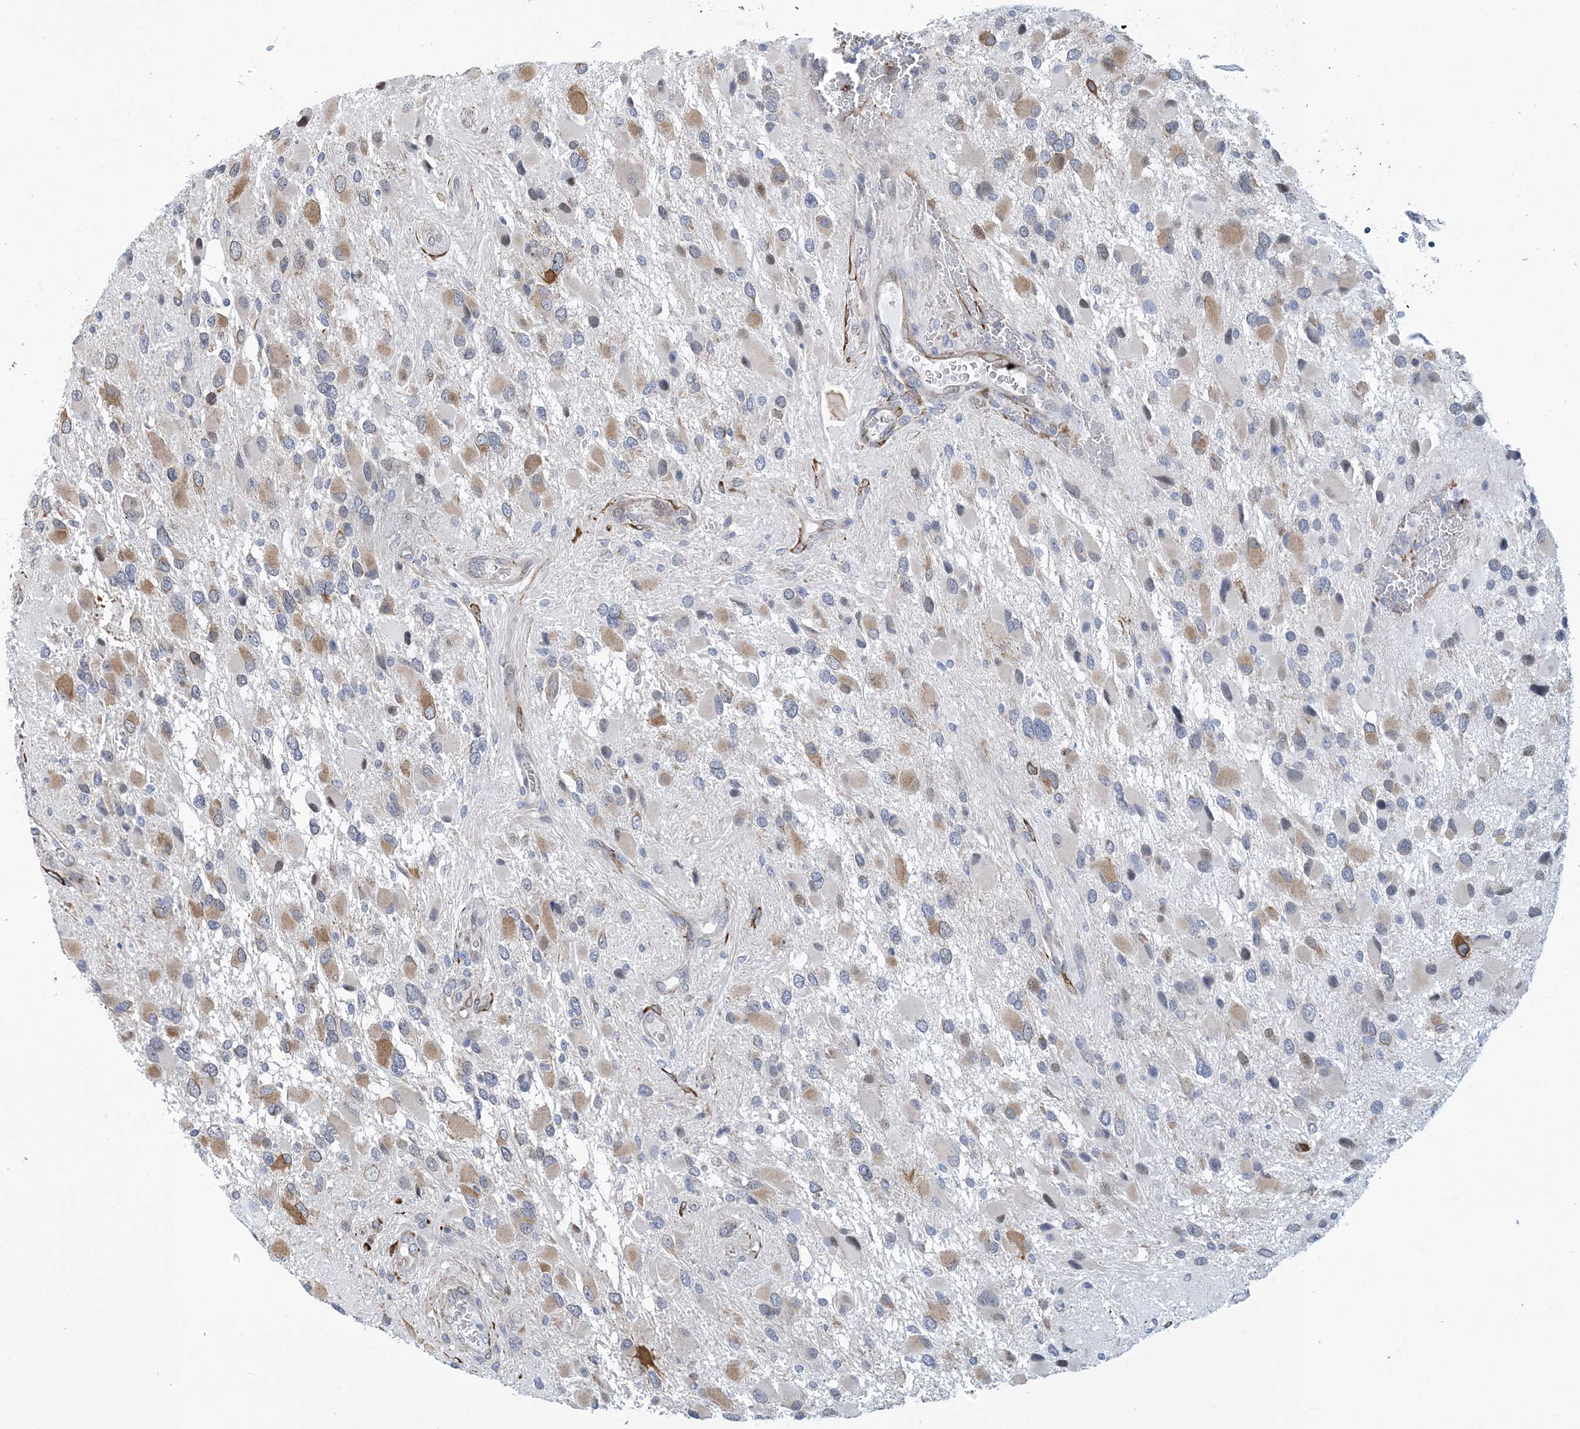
{"staining": {"intensity": "moderate", "quantity": "<25%", "location": "cytoplasmic/membranous"}, "tissue": "glioma", "cell_type": "Tumor cells", "image_type": "cancer", "snomed": [{"axis": "morphology", "description": "Glioma, malignant, High grade"}, {"axis": "topography", "description": "Brain"}], "caption": "Protein expression analysis of high-grade glioma (malignant) shows moderate cytoplasmic/membranous expression in approximately <25% of tumor cells.", "gene": "CCDC14", "patient": {"sex": "male", "age": 53}}